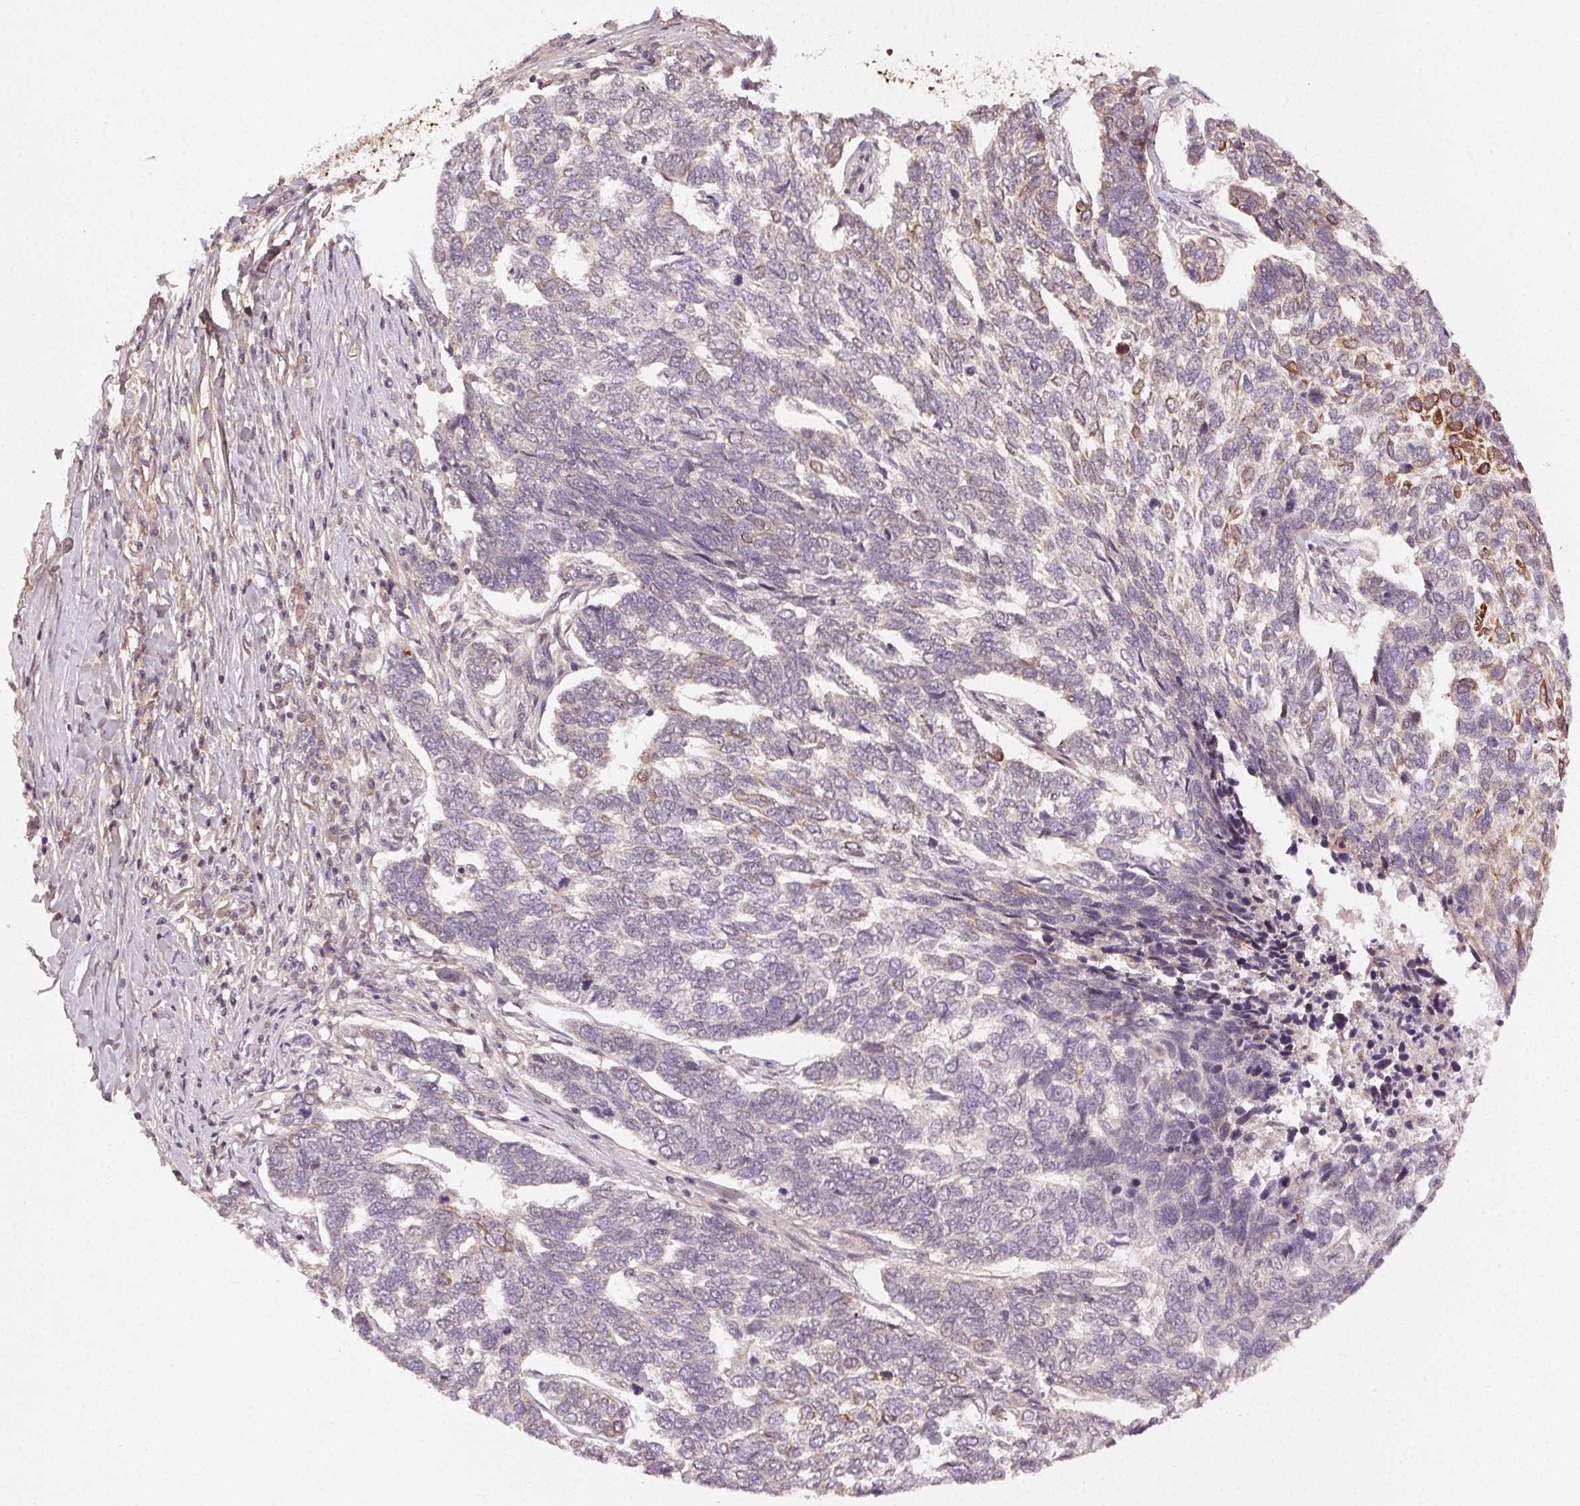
{"staining": {"intensity": "moderate", "quantity": "<25%", "location": "cytoplasmic/membranous"}, "tissue": "skin cancer", "cell_type": "Tumor cells", "image_type": "cancer", "snomed": [{"axis": "morphology", "description": "Basal cell carcinoma"}, {"axis": "topography", "description": "Skin"}], "caption": "A brown stain highlights moderate cytoplasmic/membranous expression of a protein in human skin cancer (basal cell carcinoma) tumor cells.", "gene": "TUB", "patient": {"sex": "female", "age": 65}}